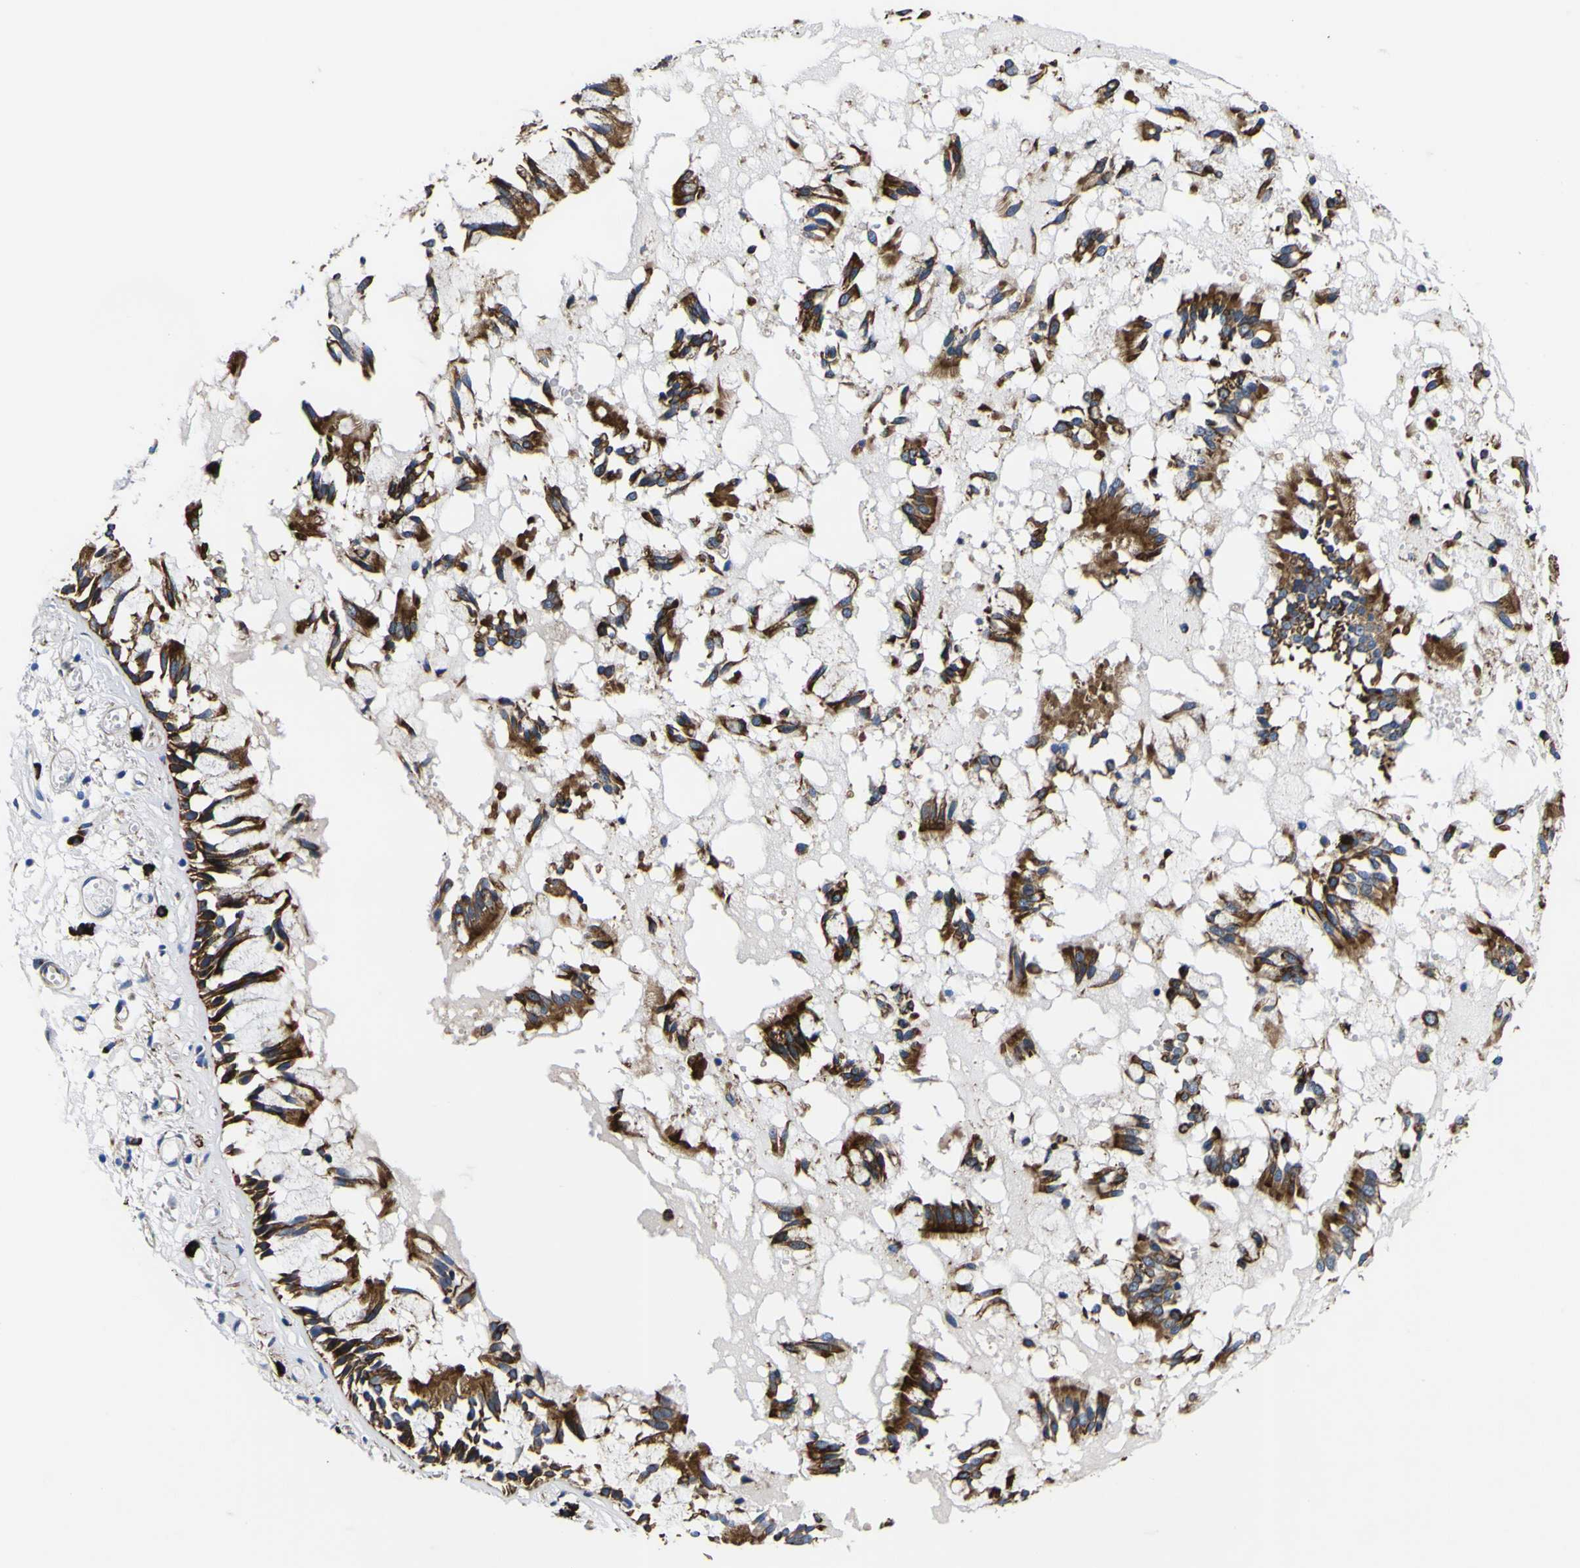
{"staining": {"intensity": "strong", "quantity": ">75%", "location": "cytoplasmic/membranous"}, "tissue": "bronchus", "cell_type": "Respiratory epithelial cells", "image_type": "normal", "snomed": [{"axis": "morphology", "description": "Normal tissue, NOS"}, {"axis": "morphology", "description": "Inflammation, NOS"}, {"axis": "topography", "description": "Cartilage tissue"}, {"axis": "topography", "description": "Lung"}], "caption": "Brown immunohistochemical staining in normal bronchus reveals strong cytoplasmic/membranous expression in about >75% of respiratory epithelial cells. Using DAB (brown) and hematoxylin (blue) stains, captured at high magnification using brightfield microscopy.", "gene": "SCD", "patient": {"sex": "male", "age": 71}}